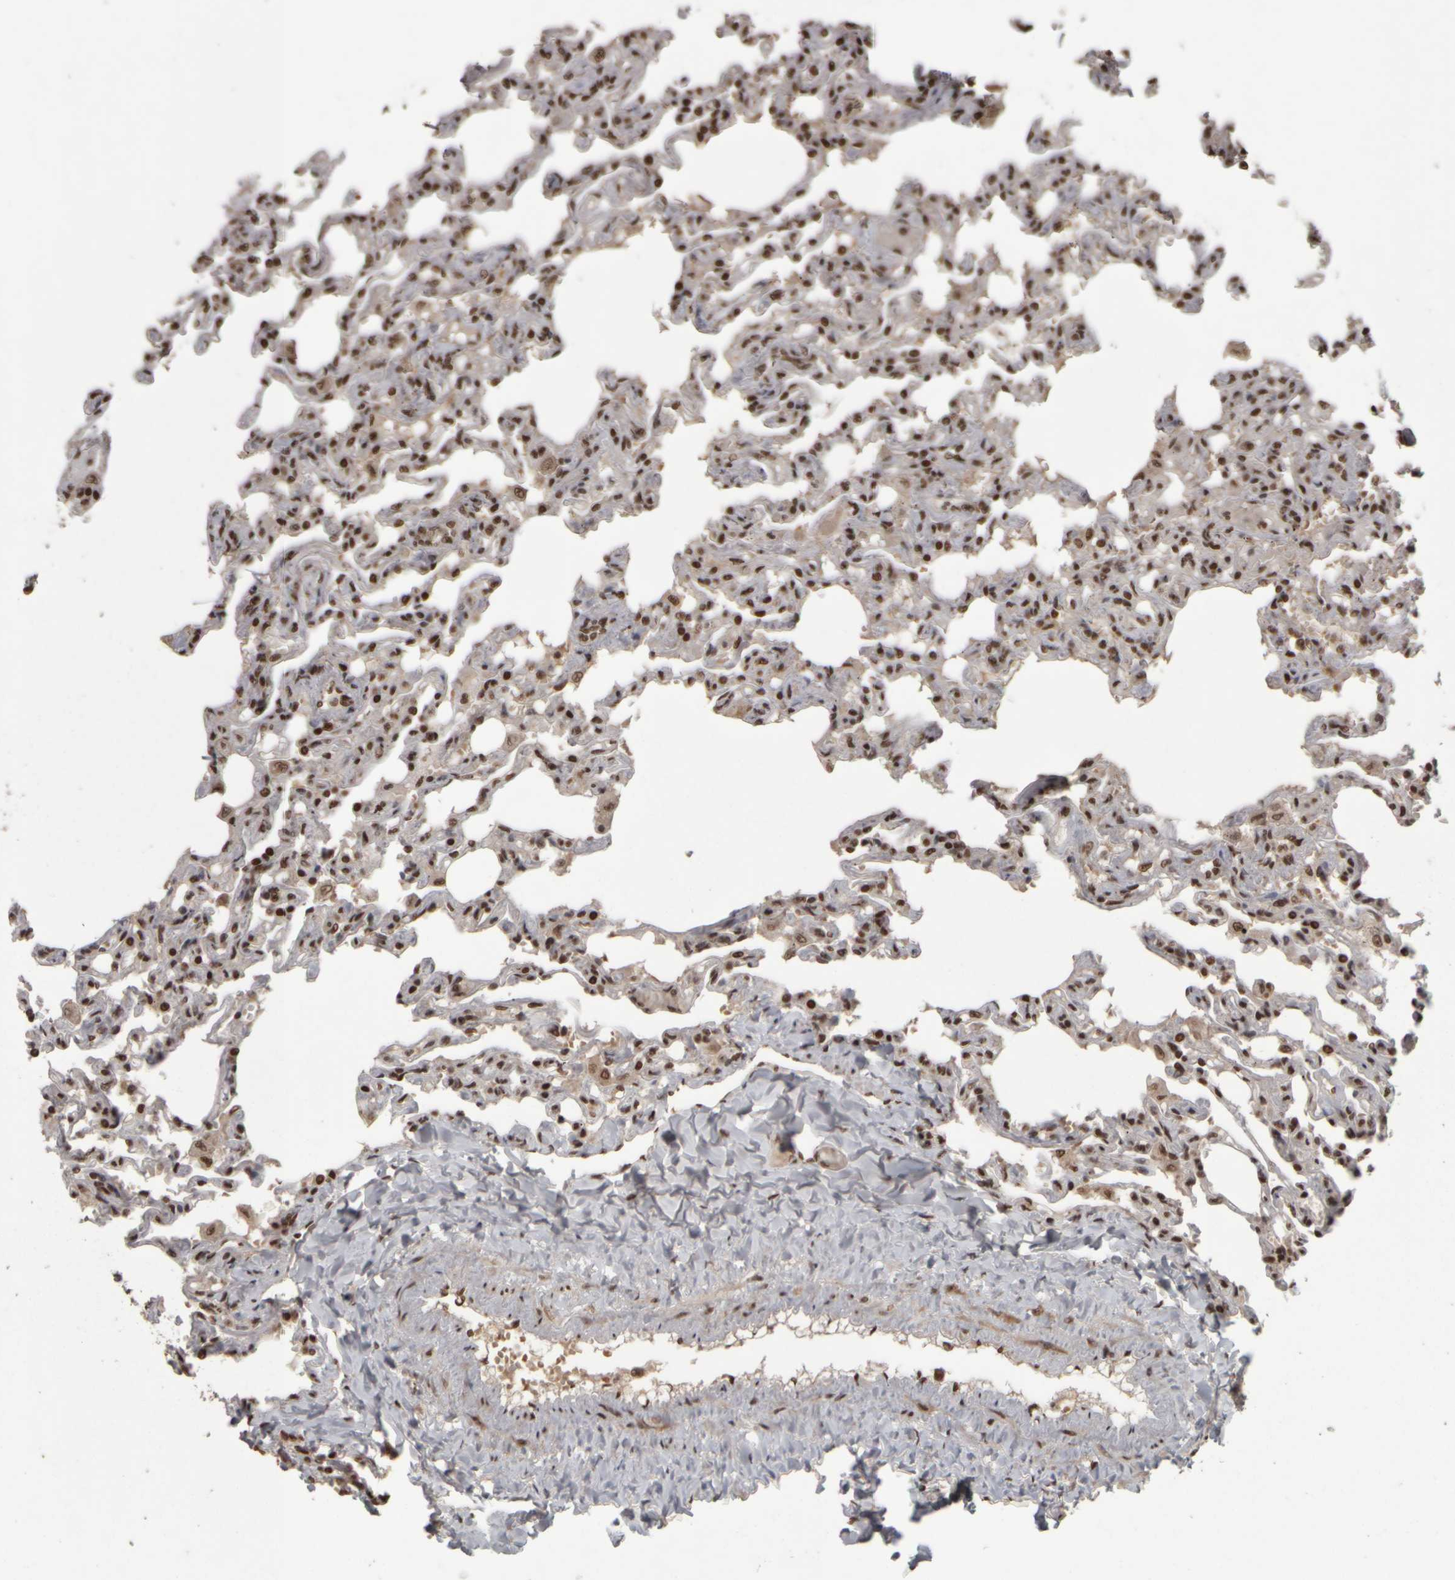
{"staining": {"intensity": "strong", "quantity": ">75%", "location": "cytoplasmic/membranous,nuclear"}, "tissue": "lung", "cell_type": "Alveolar cells", "image_type": "normal", "snomed": [{"axis": "morphology", "description": "Normal tissue, NOS"}, {"axis": "topography", "description": "Lung"}], "caption": "Immunohistochemical staining of normal human lung demonstrates >75% levels of strong cytoplasmic/membranous,nuclear protein positivity in approximately >75% of alveolar cells. (Stains: DAB in brown, nuclei in blue, Microscopy: brightfield microscopy at high magnification).", "gene": "ZFHX4", "patient": {"sex": "male", "age": 21}}